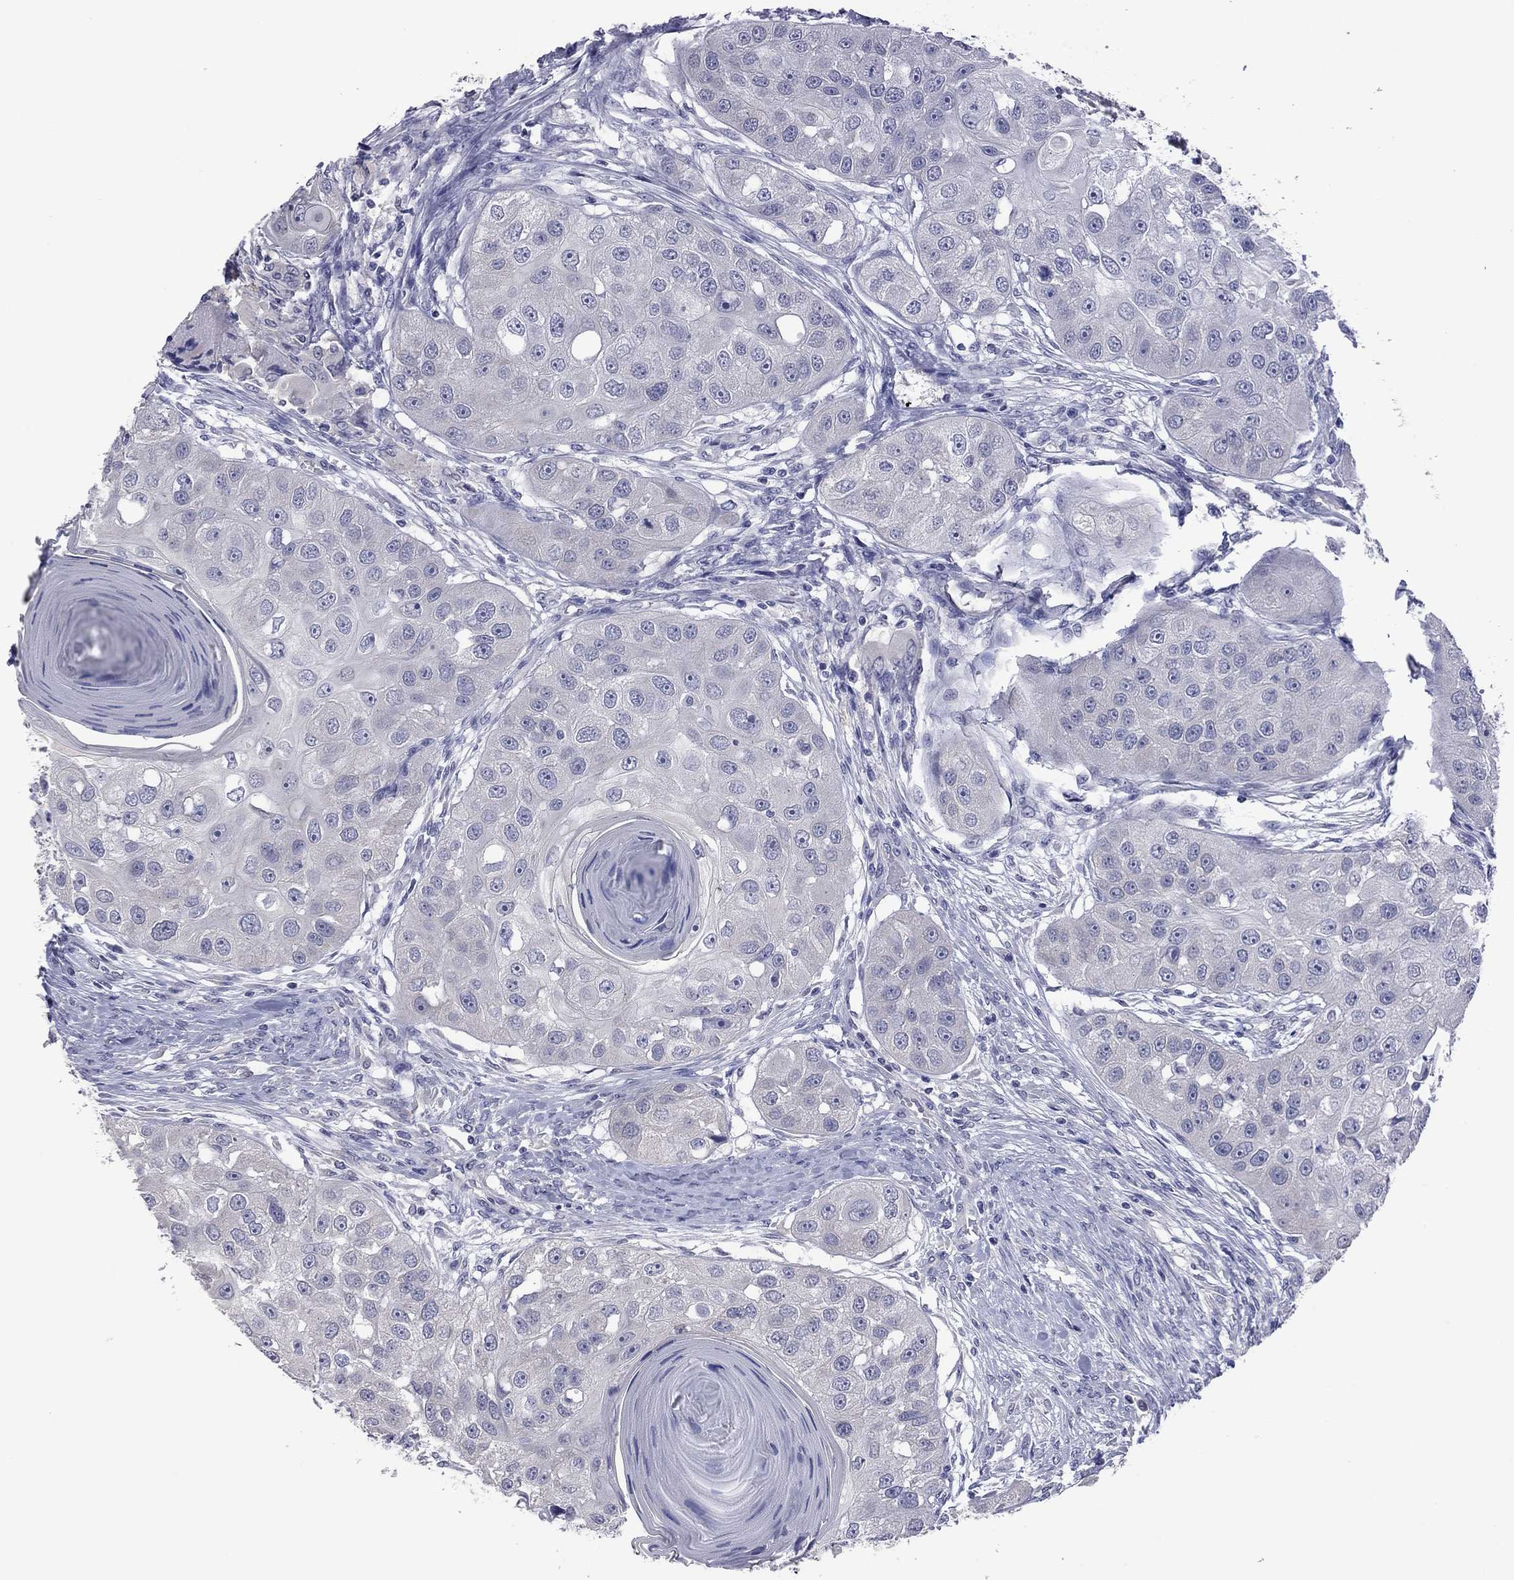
{"staining": {"intensity": "negative", "quantity": "none", "location": "none"}, "tissue": "head and neck cancer", "cell_type": "Tumor cells", "image_type": "cancer", "snomed": [{"axis": "morphology", "description": "Normal tissue, NOS"}, {"axis": "morphology", "description": "Squamous cell carcinoma, NOS"}, {"axis": "topography", "description": "Skeletal muscle"}, {"axis": "topography", "description": "Head-Neck"}], "caption": "The immunohistochemistry photomicrograph has no significant positivity in tumor cells of head and neck squamous cell carcinoma tissue. The staining was performed using DAB to visualize the protein expression in brown, while the nuclei were stained in blue with hematoxylin (Magnification: 20x).", "gene": "HYLS1", "patient": {"sex": "male", "age": 51}}